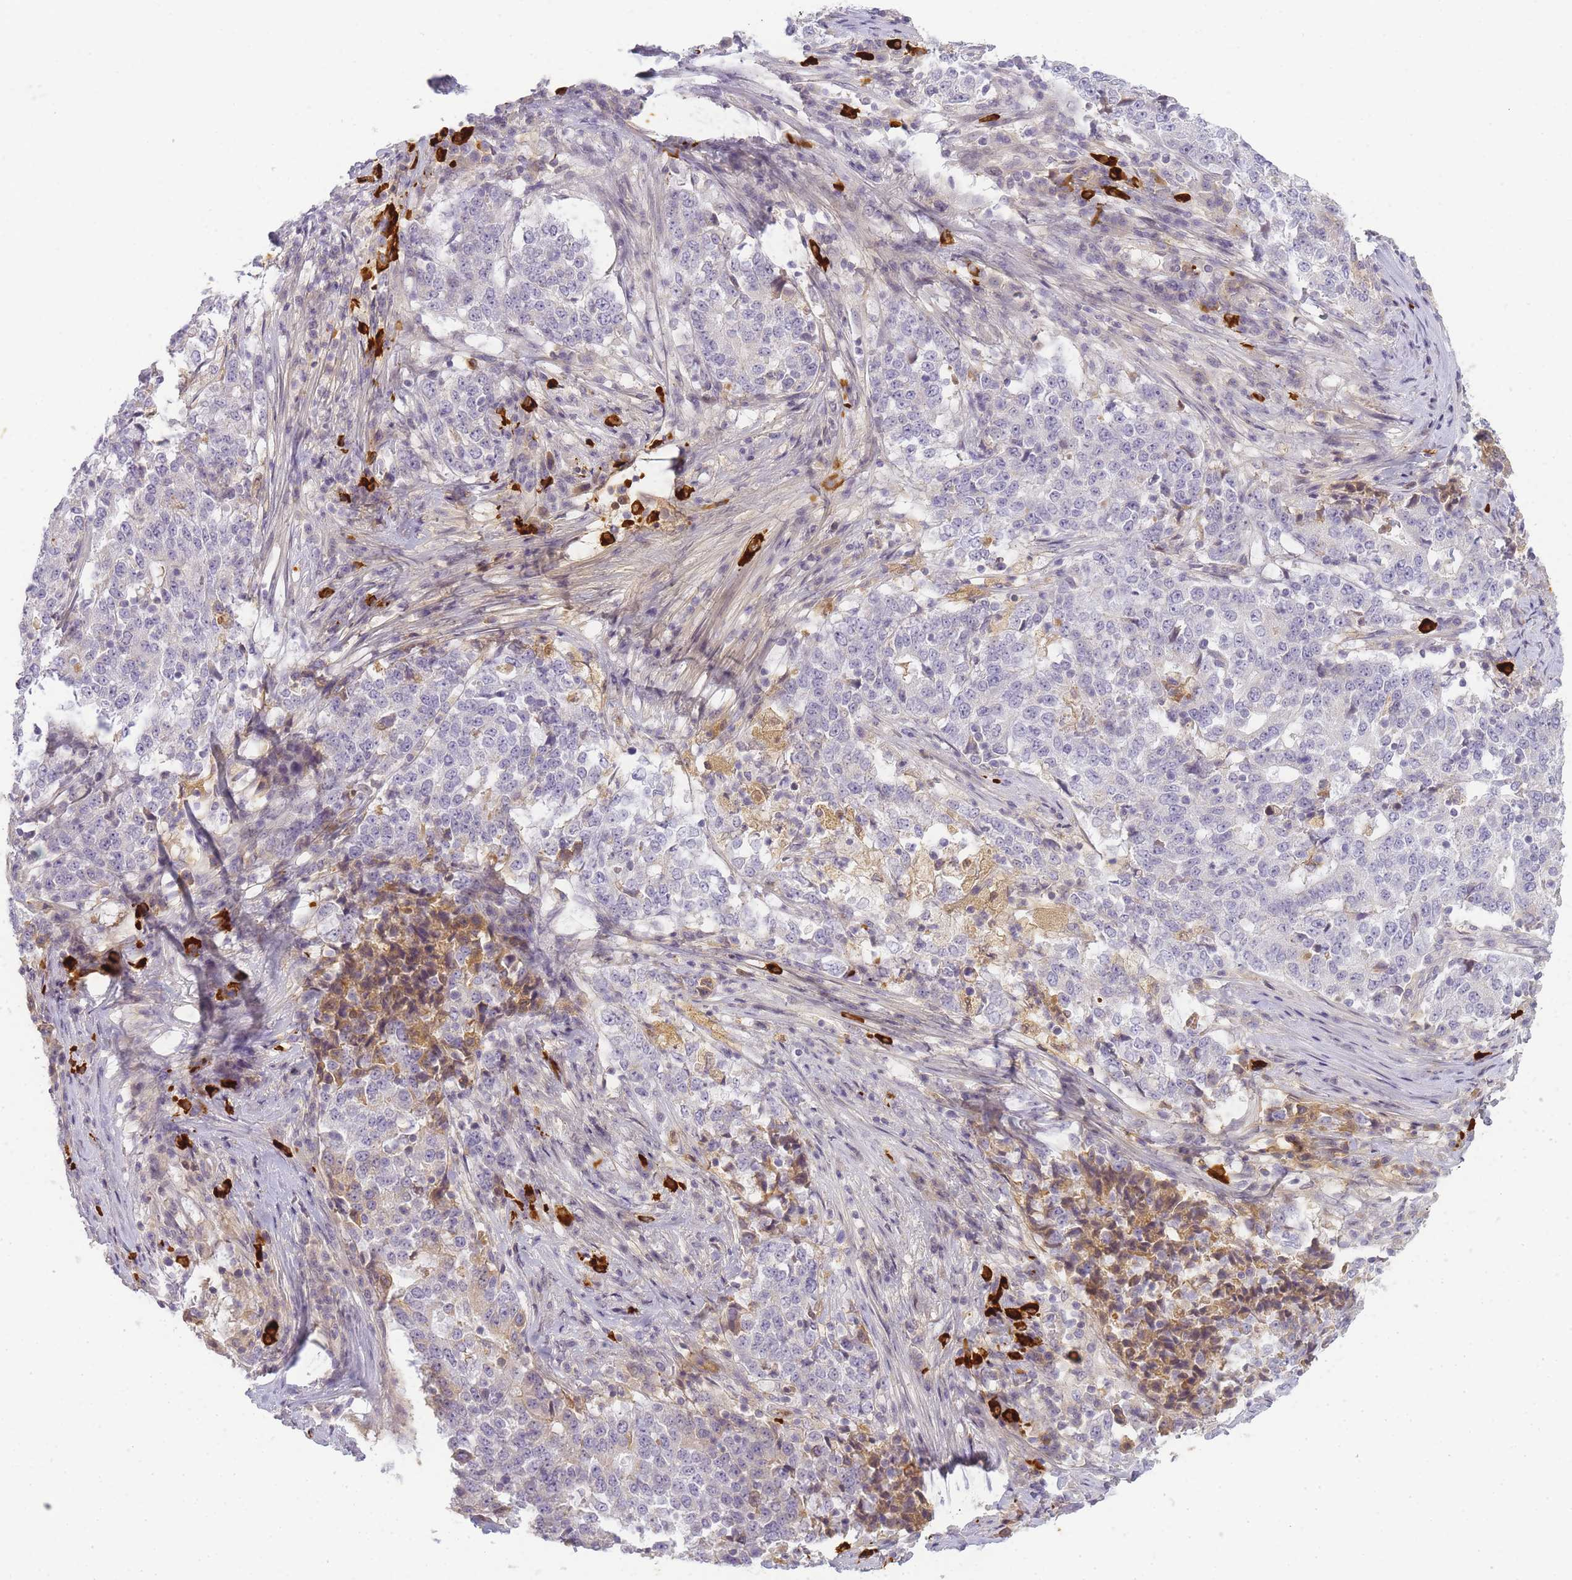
{"staining": {"intensity": "negative", "quantity": "none", "location": "none"}, "tissue": "stomach cancer", "cell_type": "Tumor cells", "image_type": "cancer", "snomed": [{"axis": "morphology", "description": "Adenocarcinoma, NOS"}, {"axis": "topography", "description": "Stomach"}], "caption": "Tumor cells show no significant positivity in stomach adenocarcinoma.", "gene": "RRAD", "patient": {"sex": "male", "age": 59}}